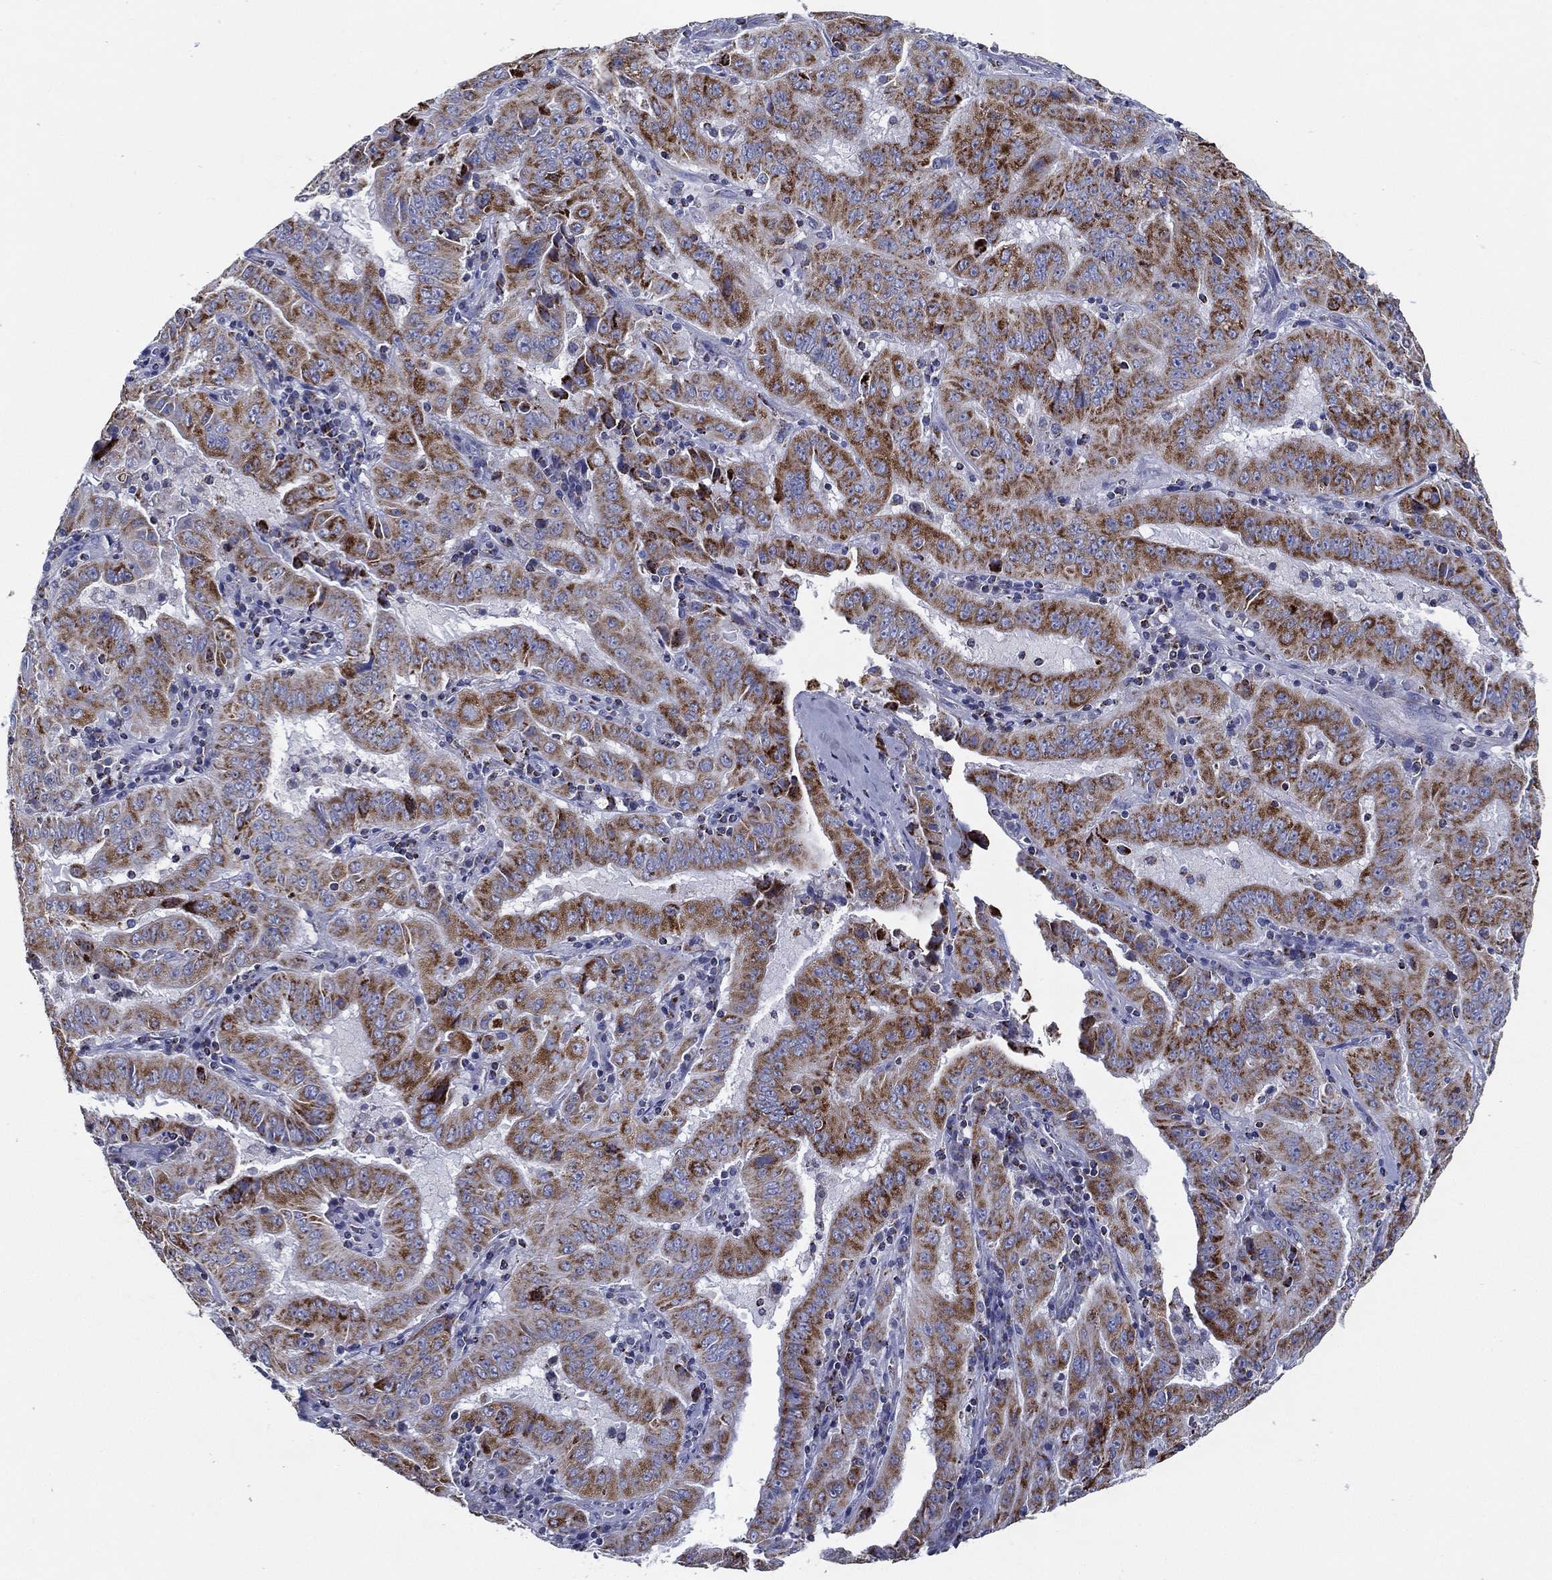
{"staining": {"intensity": "strong", "quantity": ">75%", "location": "cytoplasmic/membranous"}, "tissue": "pancreatic cancer", "cell_type": "Tumor cells", "image_type": "cancer", "snomed": [{"axis": "morphology", "description": "Adenocarcinoma, NOS"}, {"axis": "topography", "description": "Pancreas"}], "caption": "Adenocarcinoma (pancreatic) stained with a brown dye shows strong cytoplasmic/membranous positive staining in approximately >75% of tumor cells.", "gene": "SFXN1", "patient": {"sex": "male", "age": 63}}